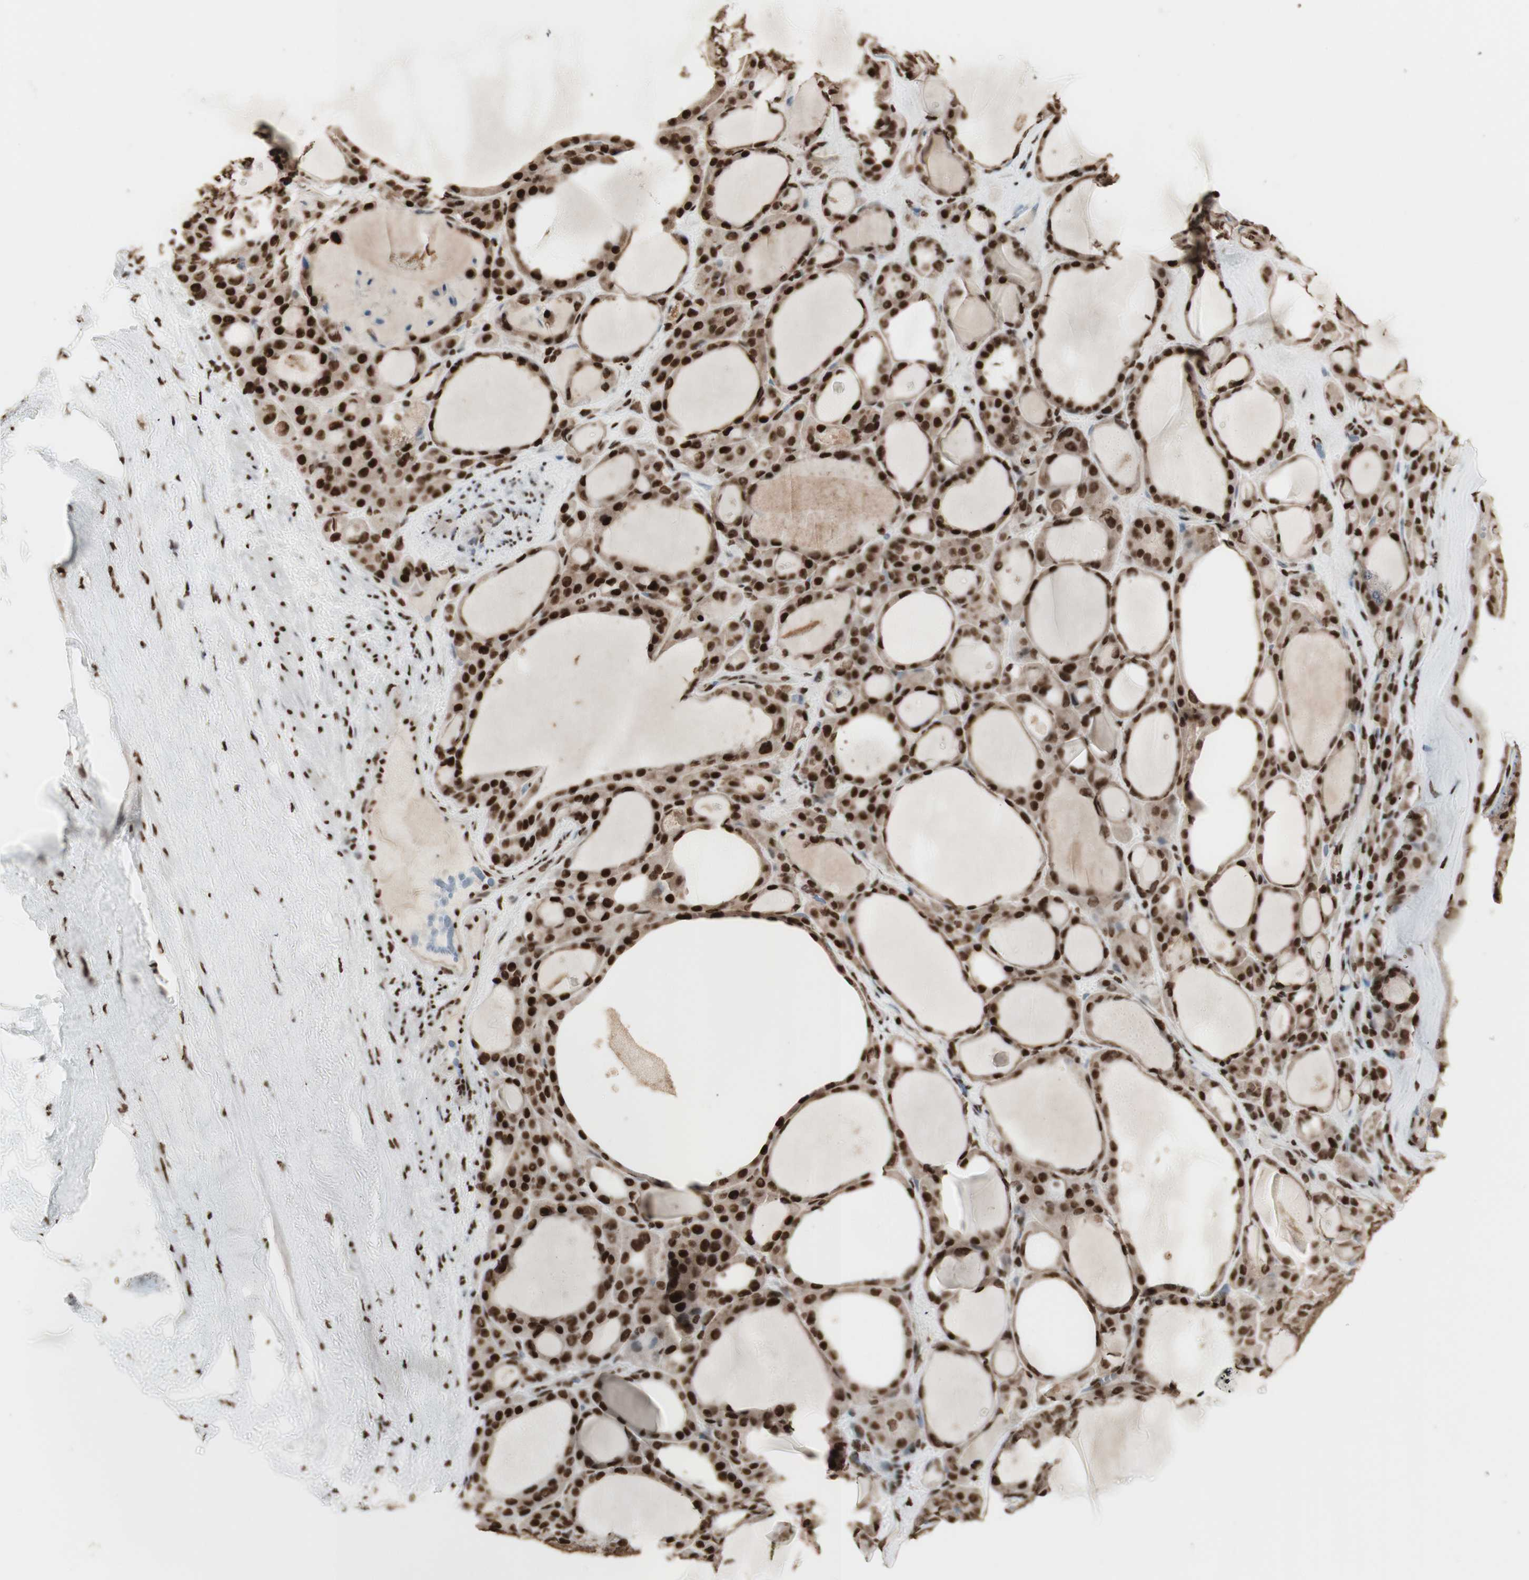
{"staining": {"intensity": "strong", "quantity": ">75%", "location": "nuclear"}, "tissue": "thyroid gland", "cell_type": "Glandular cells", "image_type": "normal", "snomed": [{"axis": "morphology", "description": "Normal tissue, NOS"}, {"axis": "morphology", "description": "Carcinoma, NOS"}, {"axis": "topography", "description": "Thyroid gland"}], "caption": "Immunohistochemistry of normal human thyroid gland demonstrates high levels of strong nuclear expression in approximately >75% of glandular cells.", "gene": "HNRNPA2B1", "patient": {"sex": "female", "age": 86}}